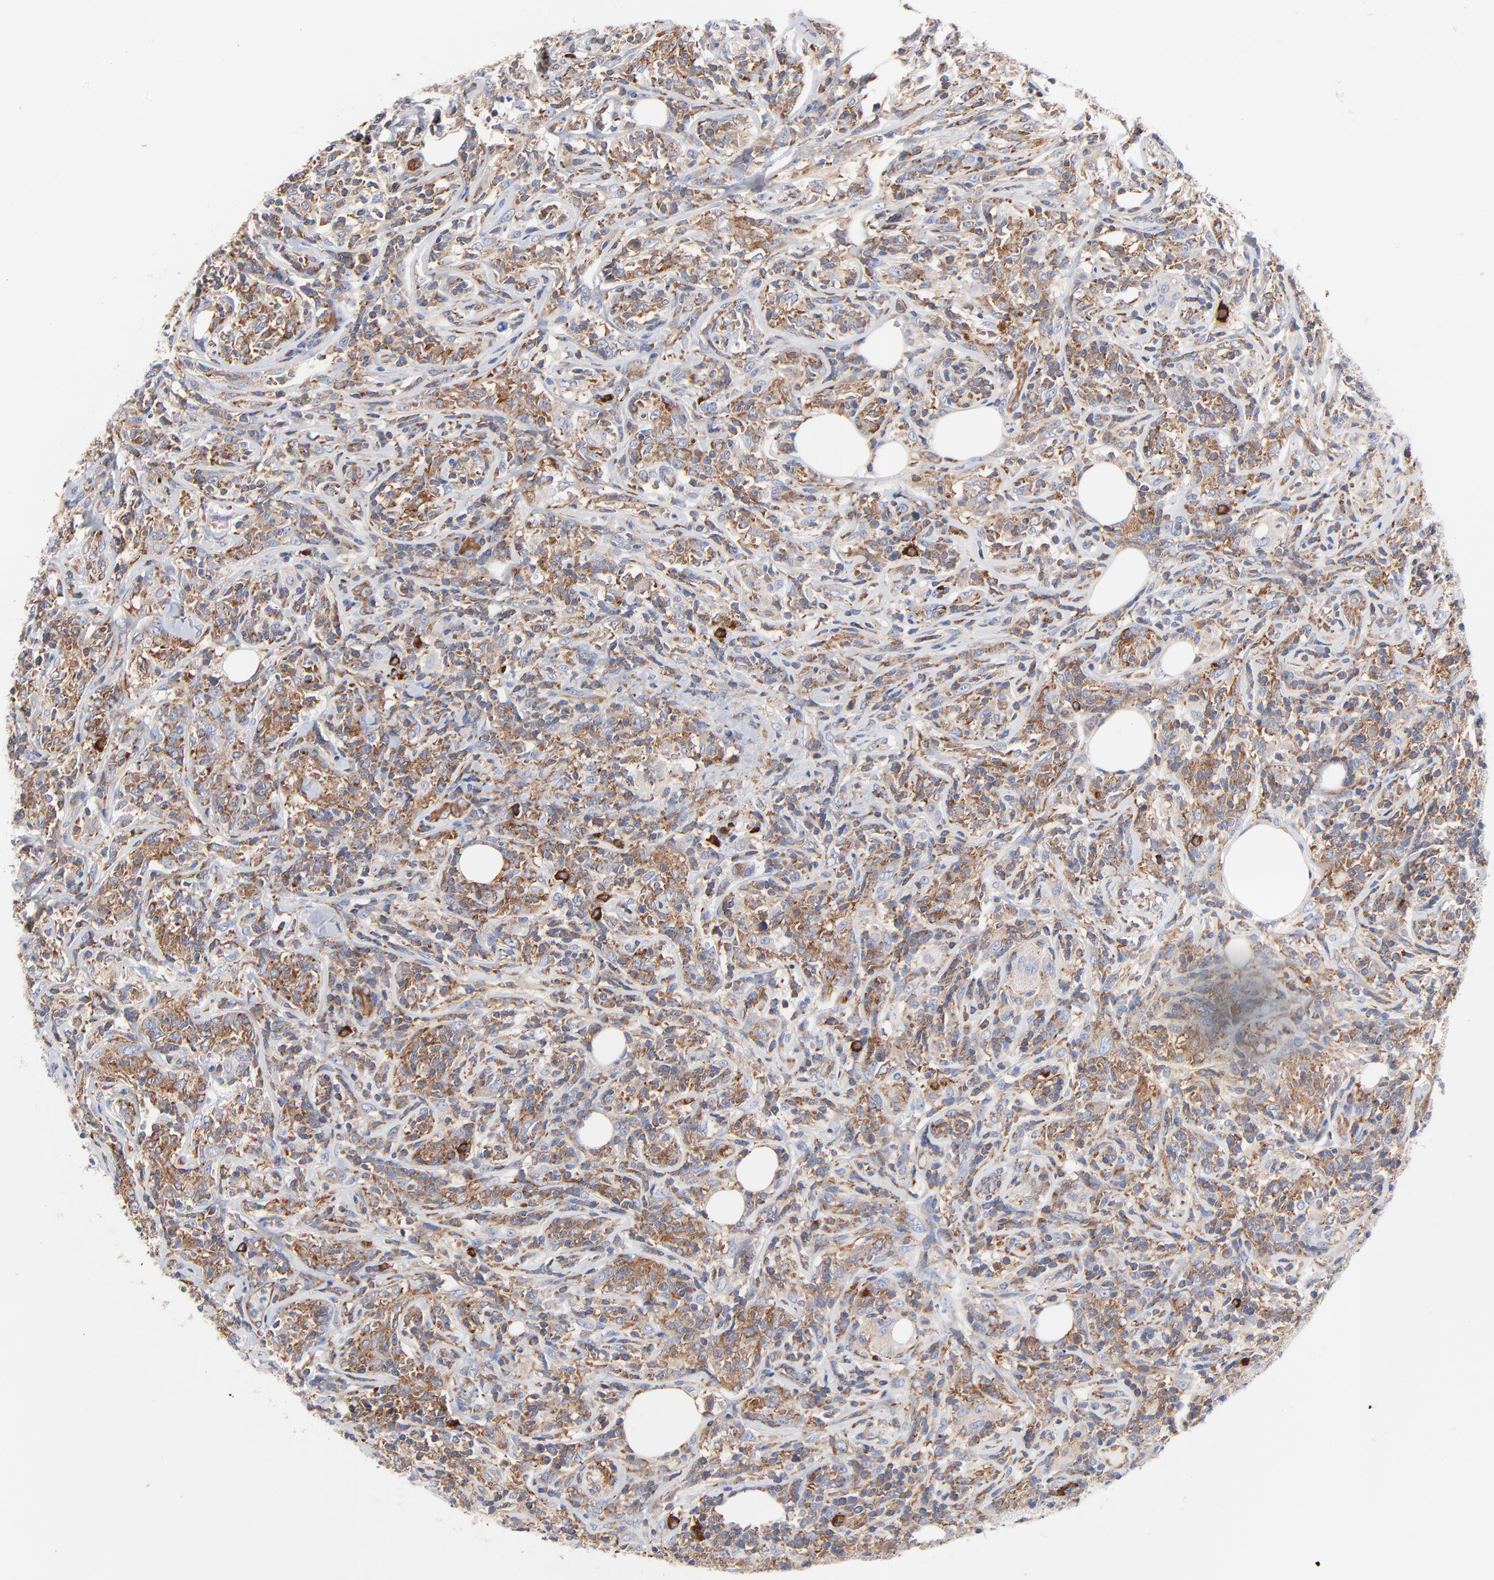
{"staining": {"intensity": "moderate", "quantity": ">75%", "location": "cytoplasmic/membranous"}, "tissue": "lymphoma", "cell_type": "Tumor cells", "image_type": "cancer", "snomed": [{"axis": "morphology", "description": "Malignant lymphoma, non-Hodgkin's type, High grade"}, {"axis": "topography", "description": "Lymph node"}], "caption": "Tumor cells show moderate cytoplasmic/membranous expression in about >75% of cells in high-grade malignant lymphoma, non-Hodgkin's type.", "gene": "CD2AP", "patient": {"sex": "female", "age": 84}}